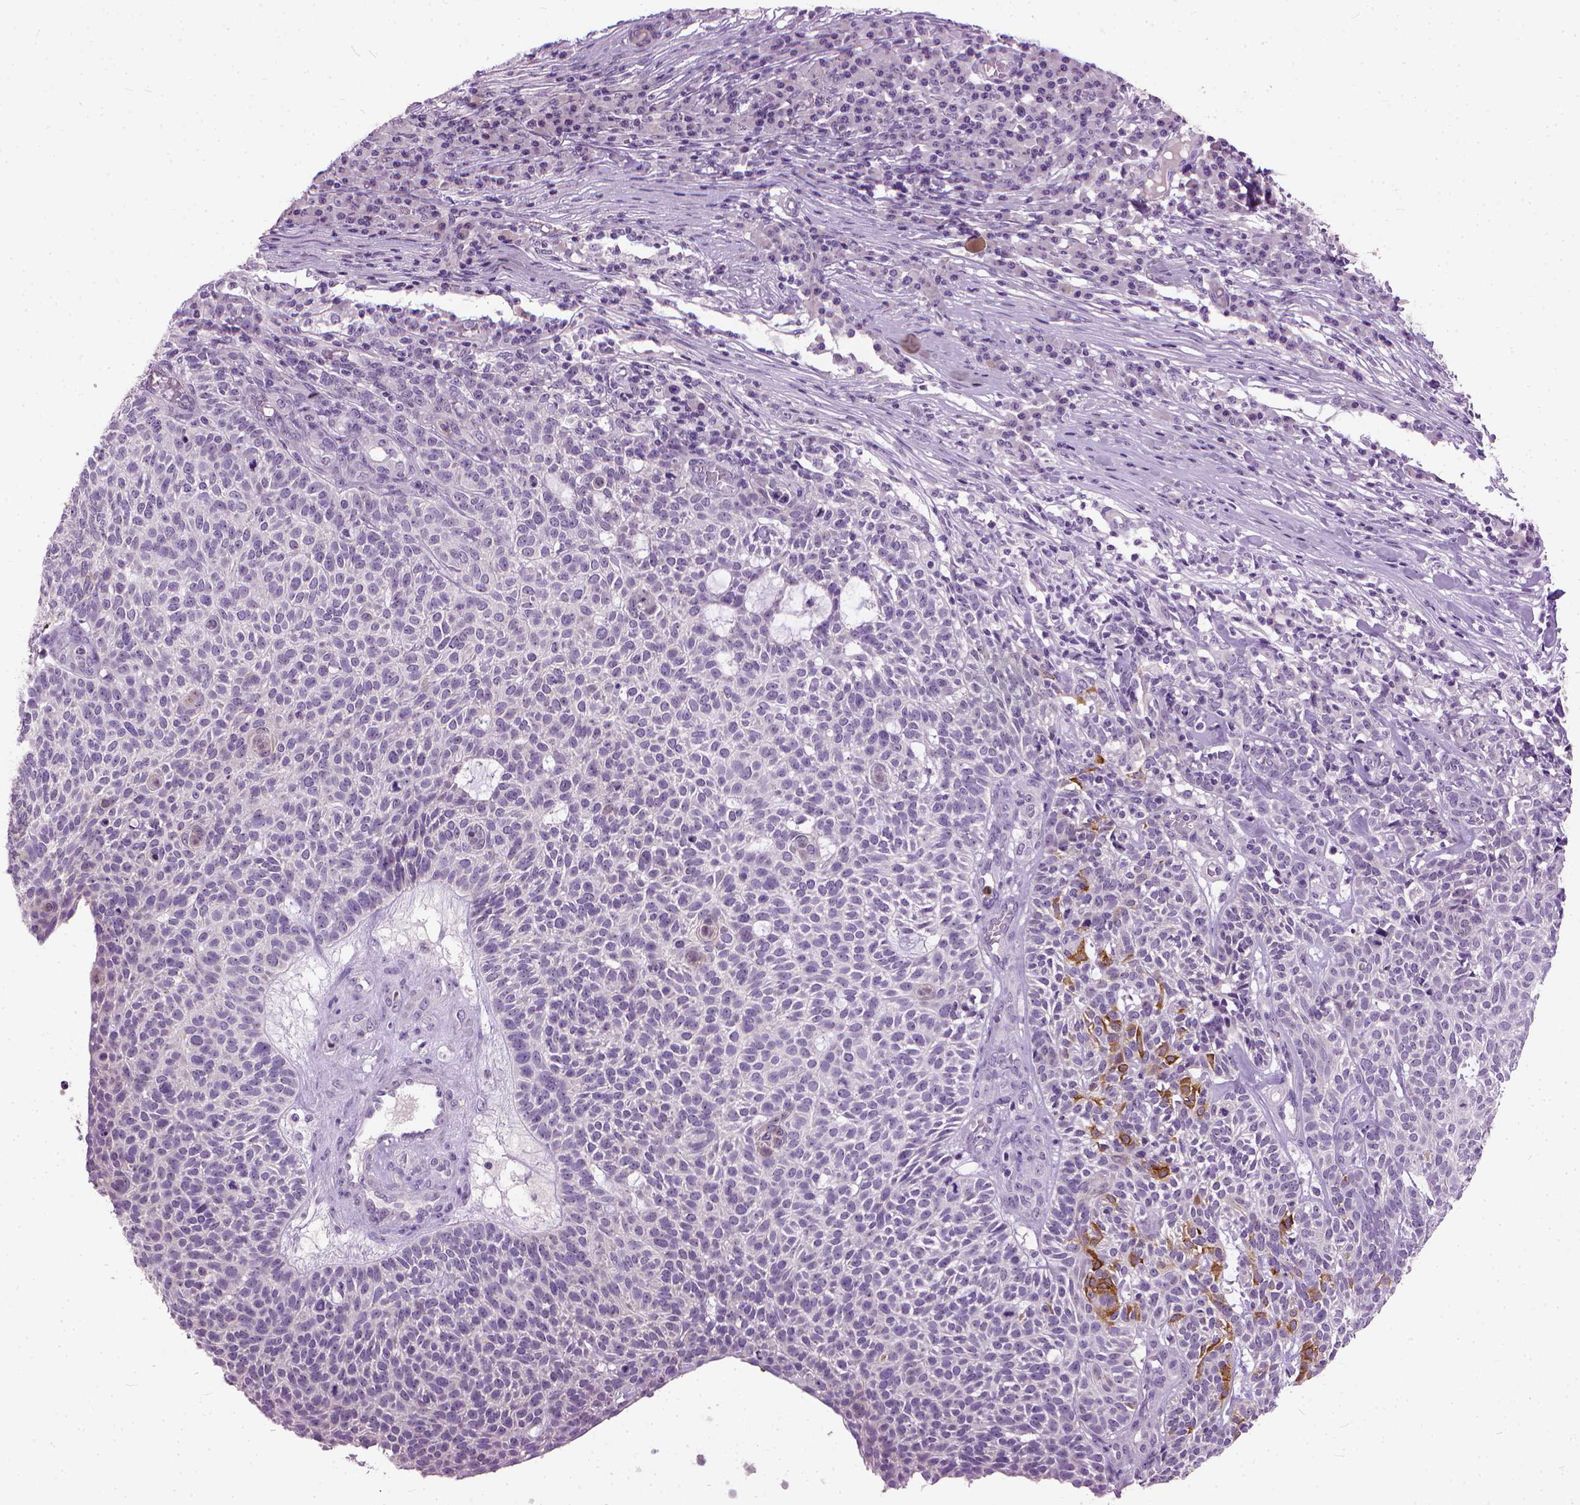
{"staining": {"intensity": "moderate", "quantity": "<25%", "location": "cytoplasmic/membranous"}, "tissue": "skin cancer", "cell_type": "Tumor cells", "image_type": "cancer", "snomed": [{"axis": "morphology", "description": "Squamous cell carcinoma, NOS"}, {"axis": "topography", "description": "Skin"}], "caption": "Protein staining of squamous cell carcinoma (skin) tissue exhibits moderate cytoplasmic/membranous staining in about <25% of tumor cells.", "gene": "MAPT", "patient": {"sex": "female", "age": 90}}